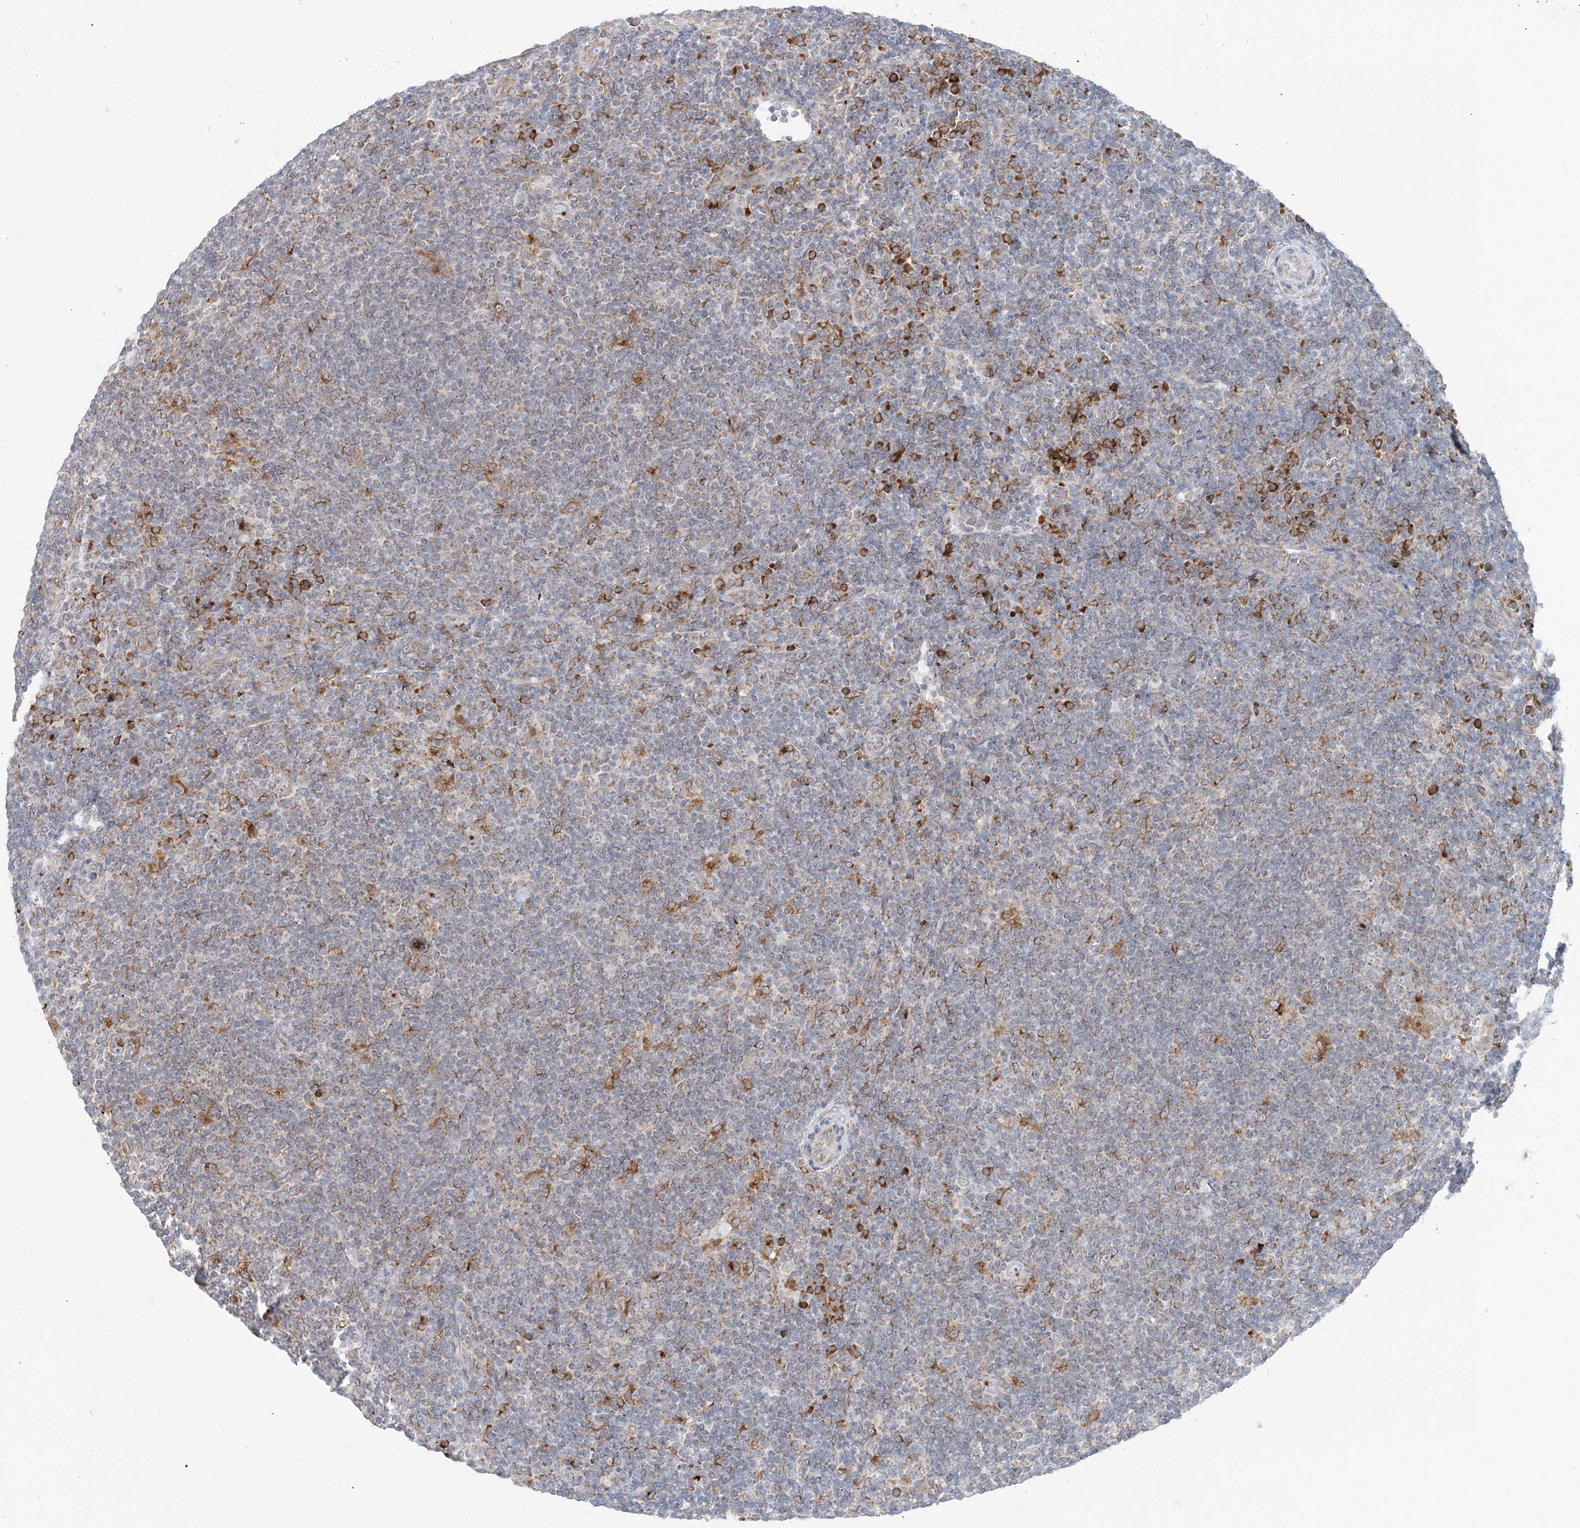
{"staining": {"intensity": "strong", "quantity": "<25%", "location": "cytoplasmic/membranous"}, "tissue": "lymphoma", "cell_type": "Tumor cells", "image_type": "cancer", "snomed": [{"axis": "morphology", "description": "Hodgkin's disease, NOS"}, {"axis": "topography", "description": "Lymph node"}], "caption": "Protein expression analysis of human lymphoma reveals strong cytoplasmic/membranous positivity in about <25% of tumor cells.", "gene": "TMED10", "patient": {"sex": "female", "age": 57}}